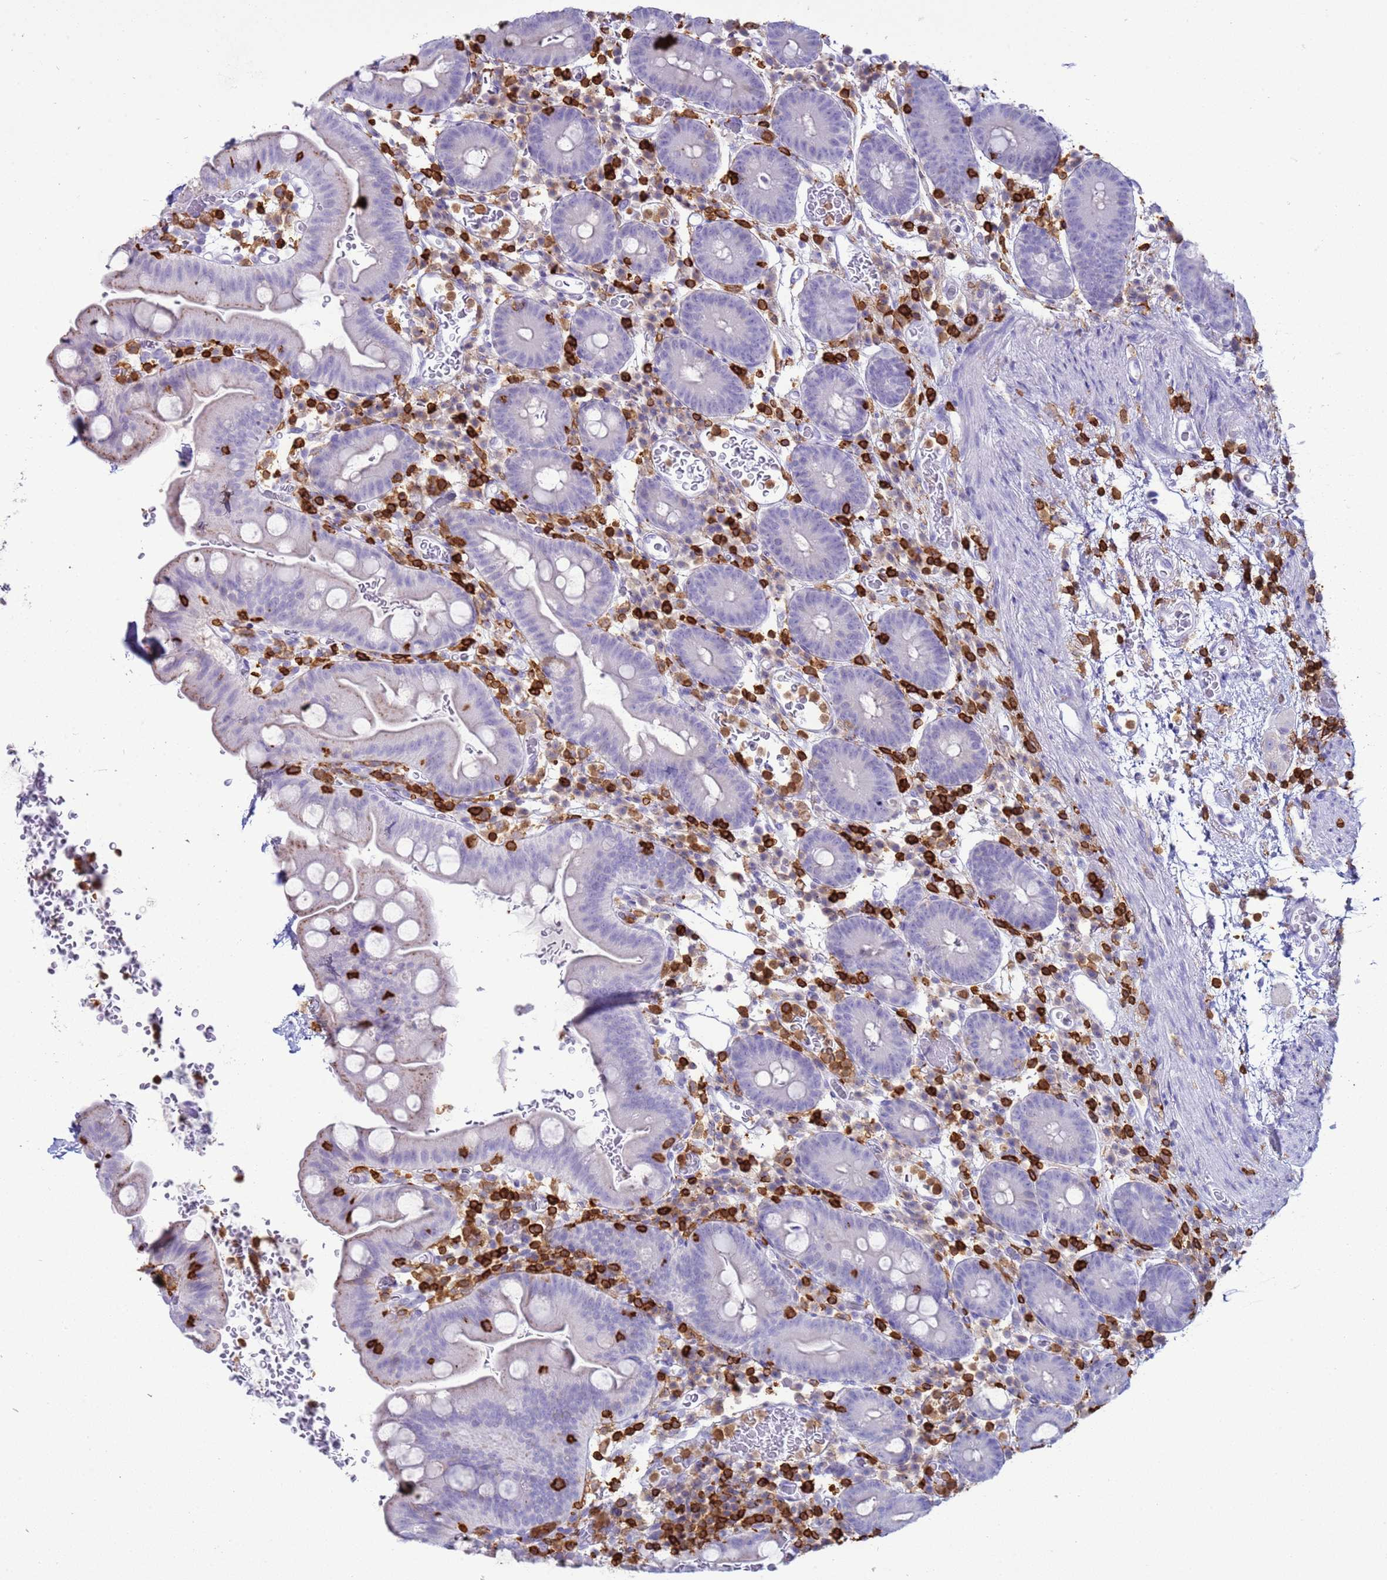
{"staining": {"intensity": "negative", "quantity": "none", "location": "none"}, "tissue": "small intestine", "cell_type": "Glandular cells", "image_type": "normal", "snomed": [{"axis": "morphology", "description": "Normal tissue, NOS"}, {"axis": "topography", "description": "Stomach, upper"}, {"axis": "topography", "description": "Stomach, lower"}, {"axis": "topography", "description": "Small intestine"}], "caption": "A high-resolution histopathology image shows immunohistochemistry (IHC) staining of normal small intestine, which exhibits no significant expression in glandular cells.", "gene": "IRF5", "patient": {"sex": "male", "age": 68}}